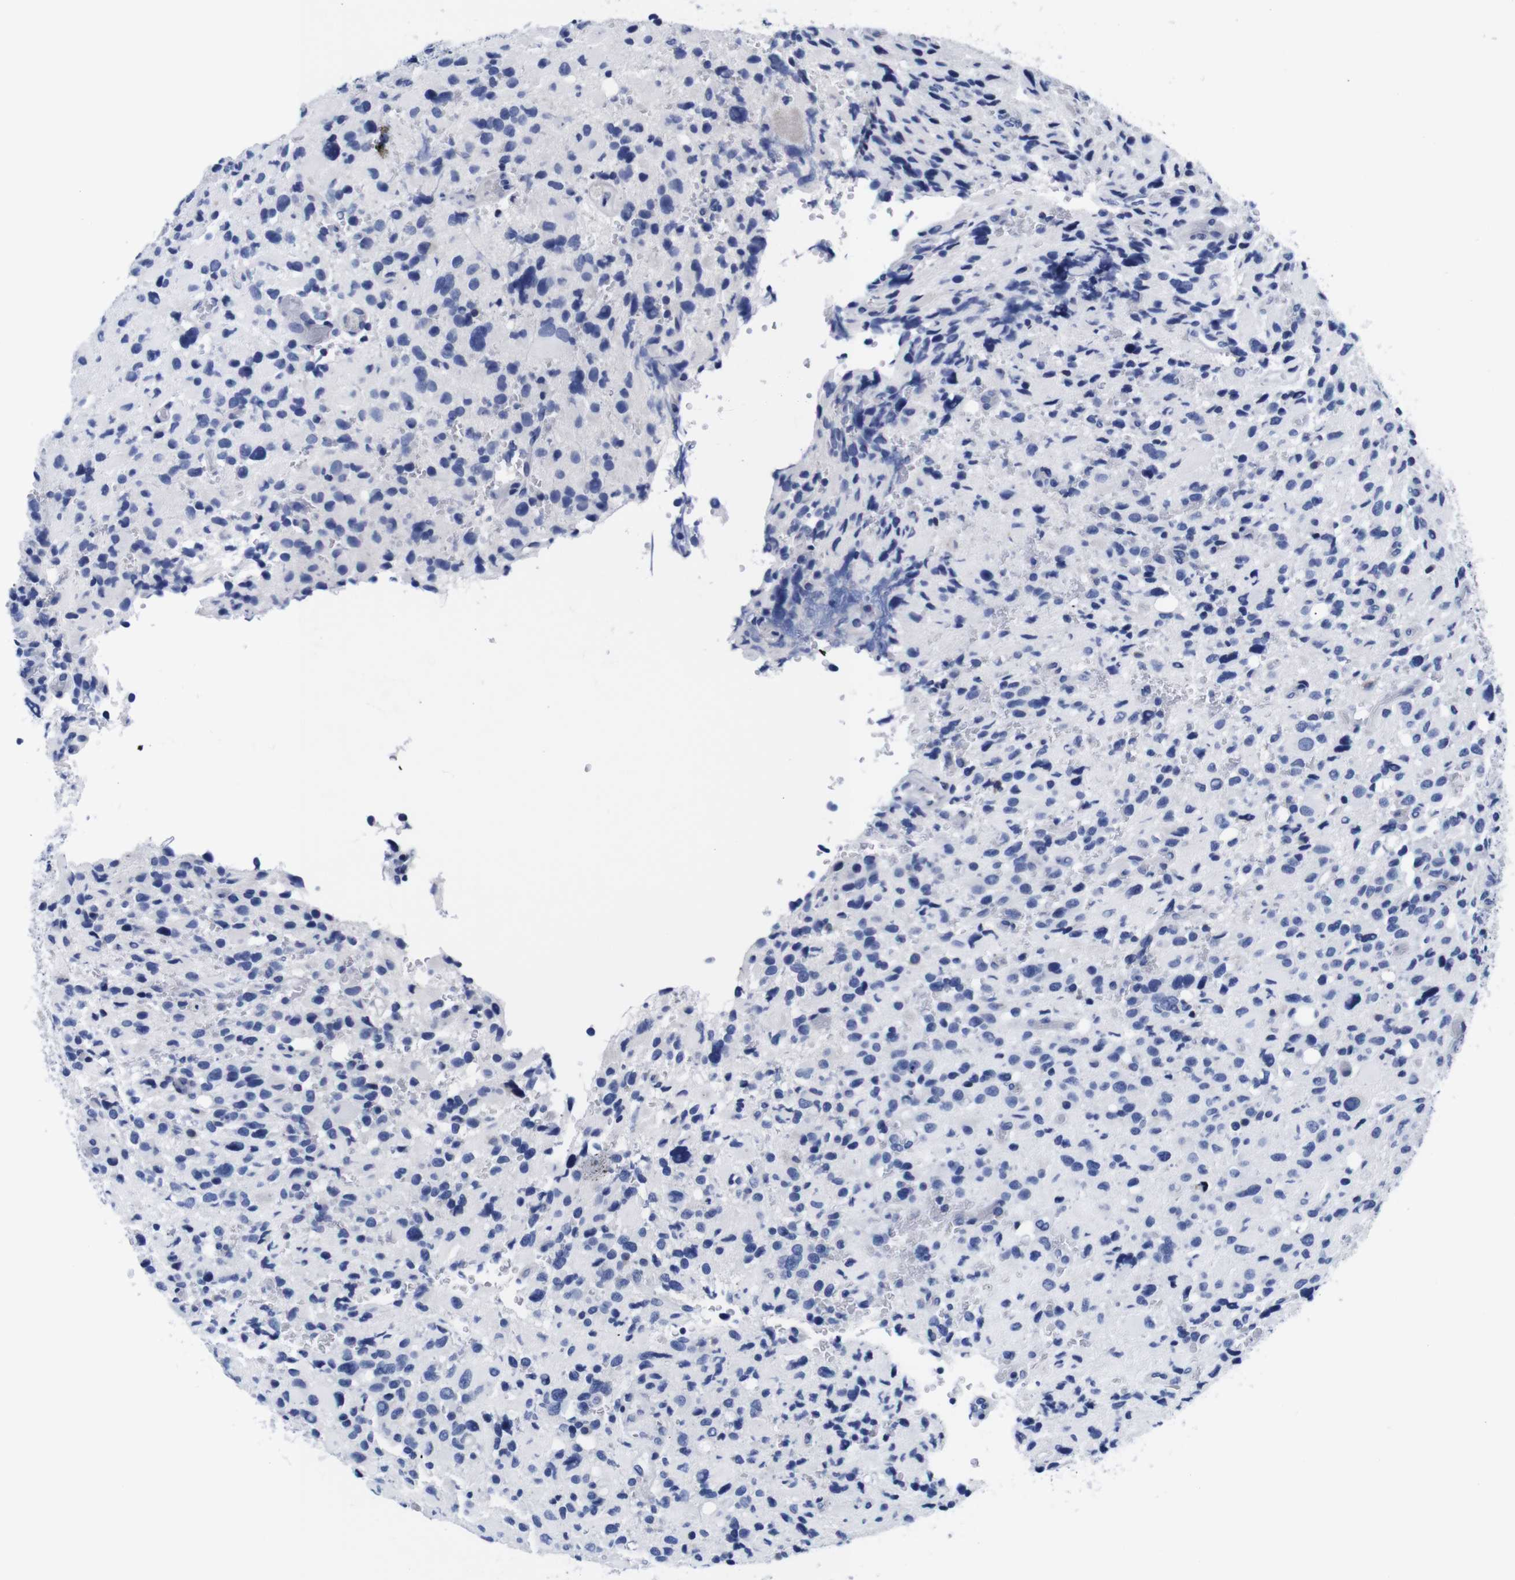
{"staining": {"intensity": "negative", "quantity": "none", "location": "none"}, "tissue": "glioma", "cell_type": "Tumor cells", "image_type": "cancer", "snomed": [{"axis": "morphology", "description": "Glioma, malignant, High grade"}, {"axis": "topography", "description": "Brain"}], "caption": "Immunohistochemistry (IHC) of human glioma shows no staining in tumor cells.", "gene": "CLEC4G", "patient": {"sex": "male", "age": 48}}